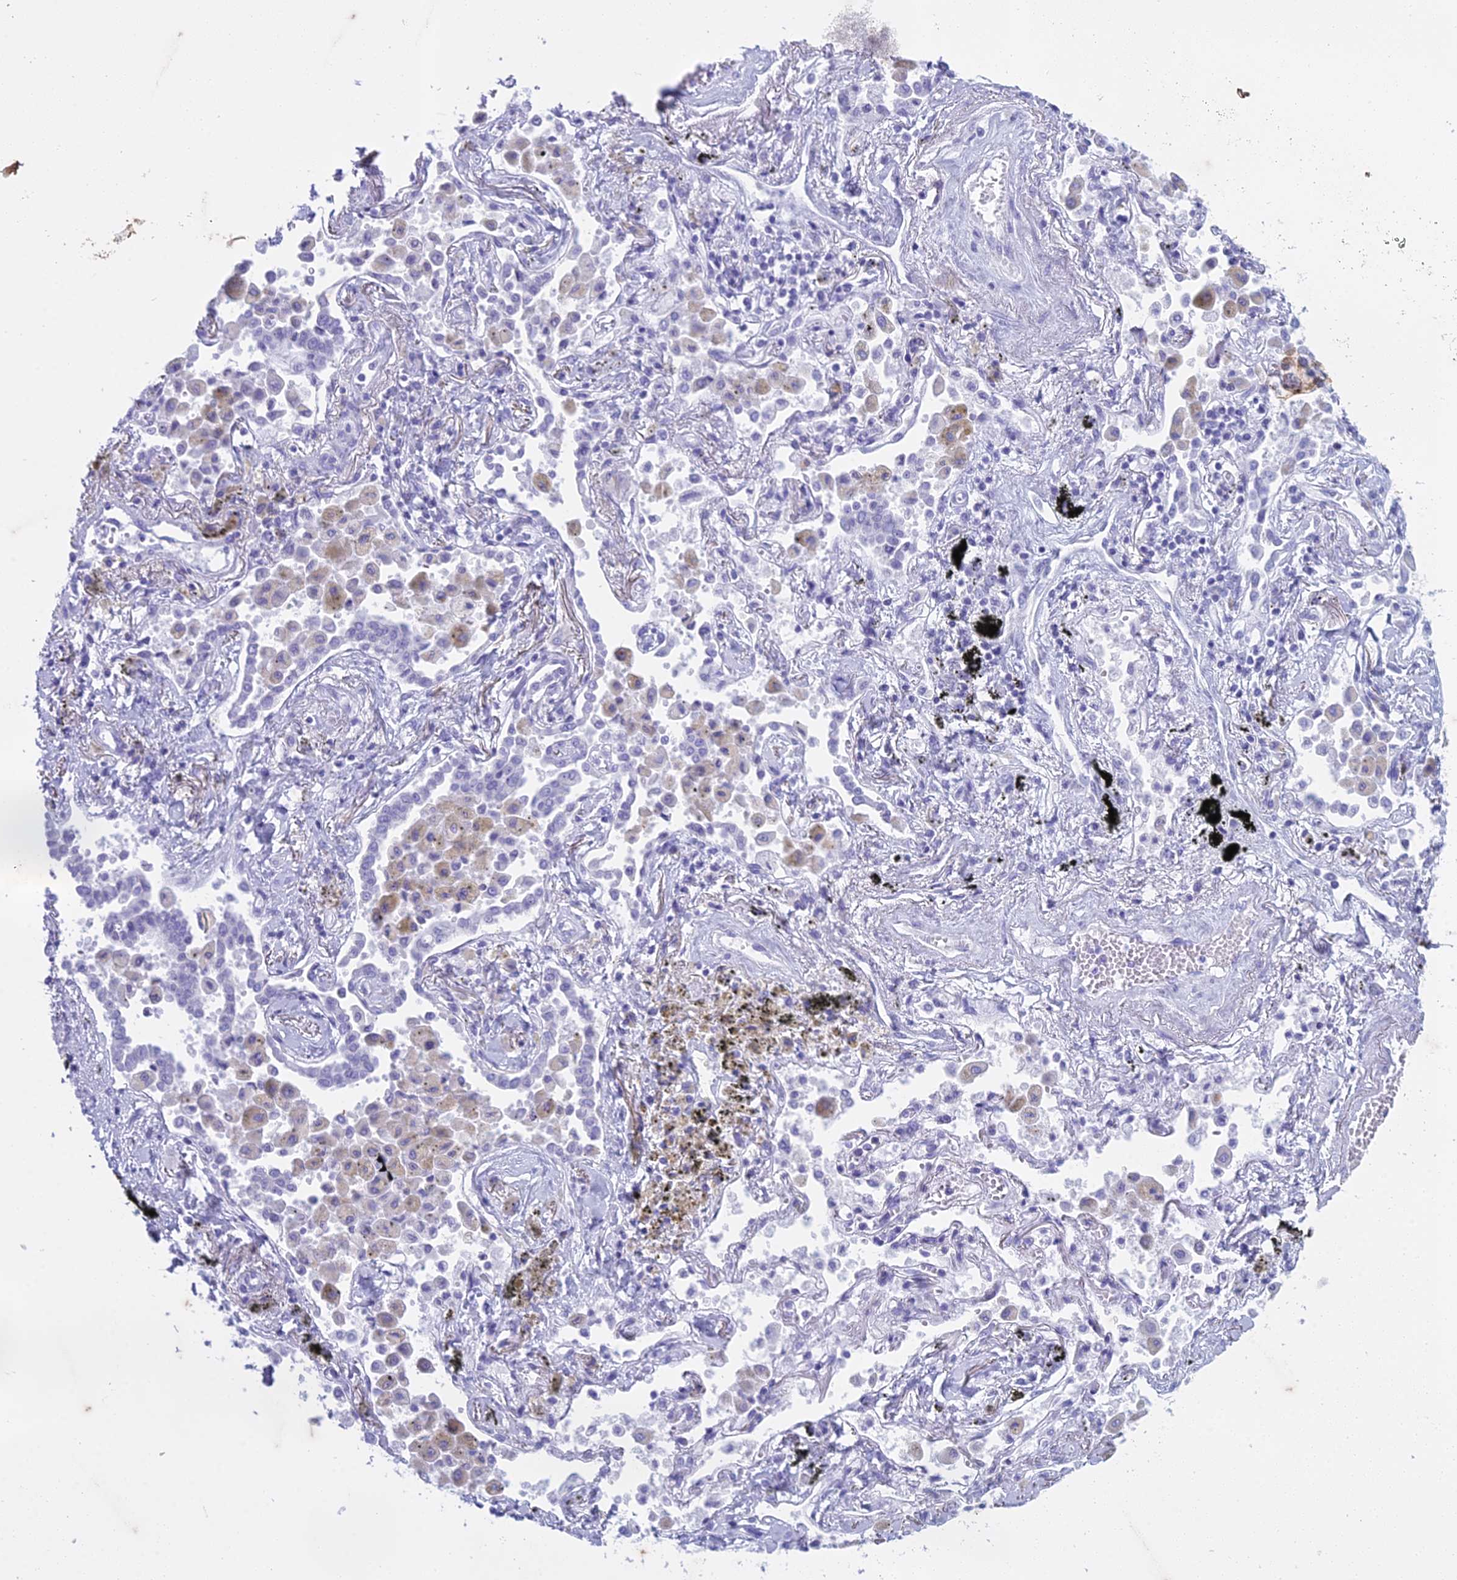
{"staining": {"intensity": "negative", "quantity": "none", "location": "none"}, "tissue": "lung cancer", "cell_type": "Tumor cells", "image_type": "cancer", "snomed": [{"axis": "morphology", "description": "Adenocarcinoma, NOS"}, {"axis": "topography", "description": "Lung"}], "caption": "Lung cancer was stained to show a protein in brown. There is no significant positivity in tumor cells. The staining is performed using DAB brown chromogen with nuclei counter-stained in using hematoxylin.", "gene": "HMGB4", "patient": {"sex": "male", "age": 67}}